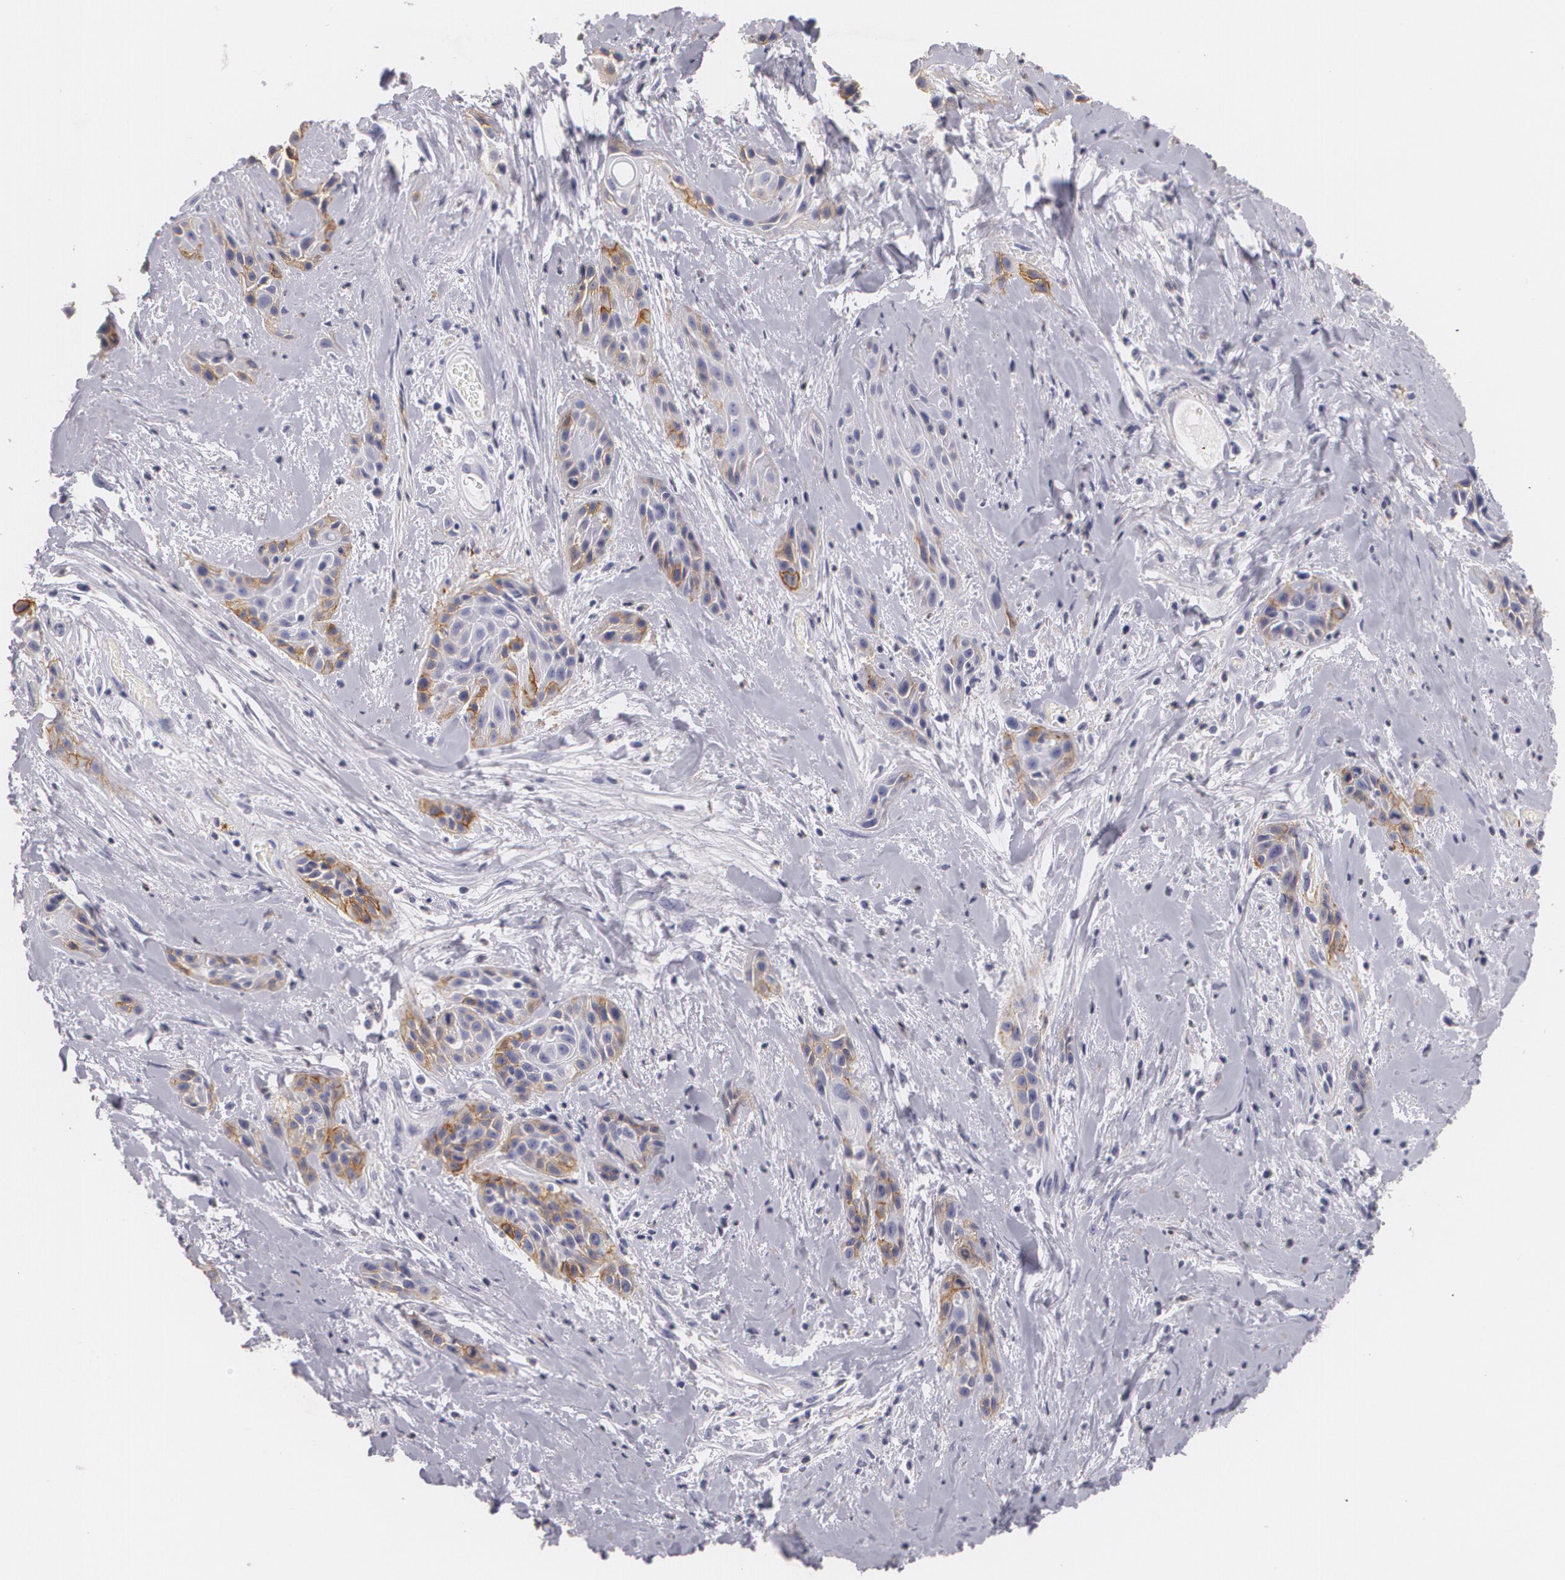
{"staining": {"intensity": "weak", "quantity": "<25%", "location": "cytoplasmic/membranous"}, "tissue": "skin cancer", "cell_type": "Tumor cells", "image_type": "cancer", "snomed": [{"axis": "morphology", "description": "Squamous cell carcinoma, NOS"}, {"axis": "topography", "description": "Skin"}, {"axis": "topography", "description": "Anal"}], "caption": "Immunohistochemistry image of human skin cancer (squamous cell carcinoma) stained for a protein (brown), which demonstrates no expression in tumor cells.", "gene": "NGFR", "patient": {"sex": "male", "age": 64}}